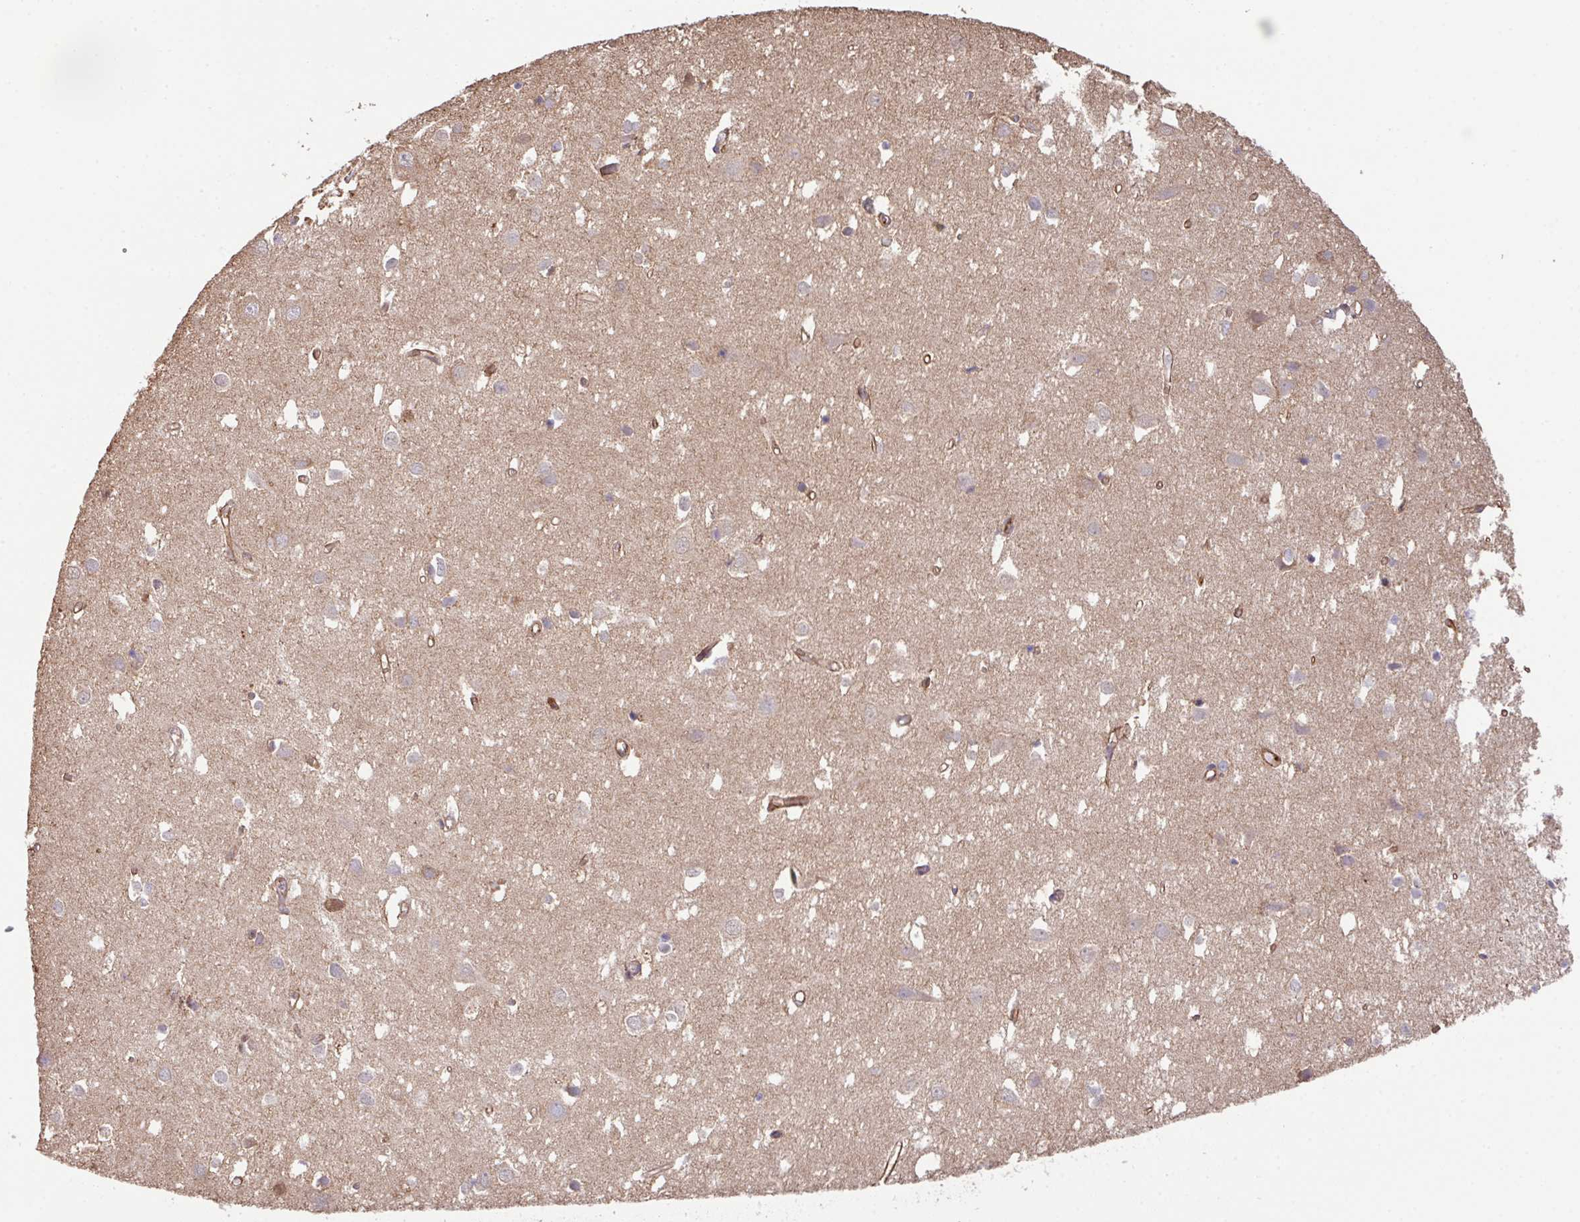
{"staining": {"intensity": "moderate", "quantity": ">75%", "location": "cytoplasmic/membranous"}, "tissue": "cerebral cortex", "cell_type": "Endothelial cells", "image_type": "normal", "snomed": [{"axis": "morphology", "description": "Normal tissue, NOS"}, {"axis": "topography", "description": "Cerebral cortex"}], "caption": "Immunohistochemistry histopathology image of unremarkable human cerebral cortex stained for a protein (brown), which shows medium levels of moderate cytoplasmic/membranous staining in about >75% of endothelial cells.", "gene": "LRRC53", "patient": {"sex": "male", "age": 70}}